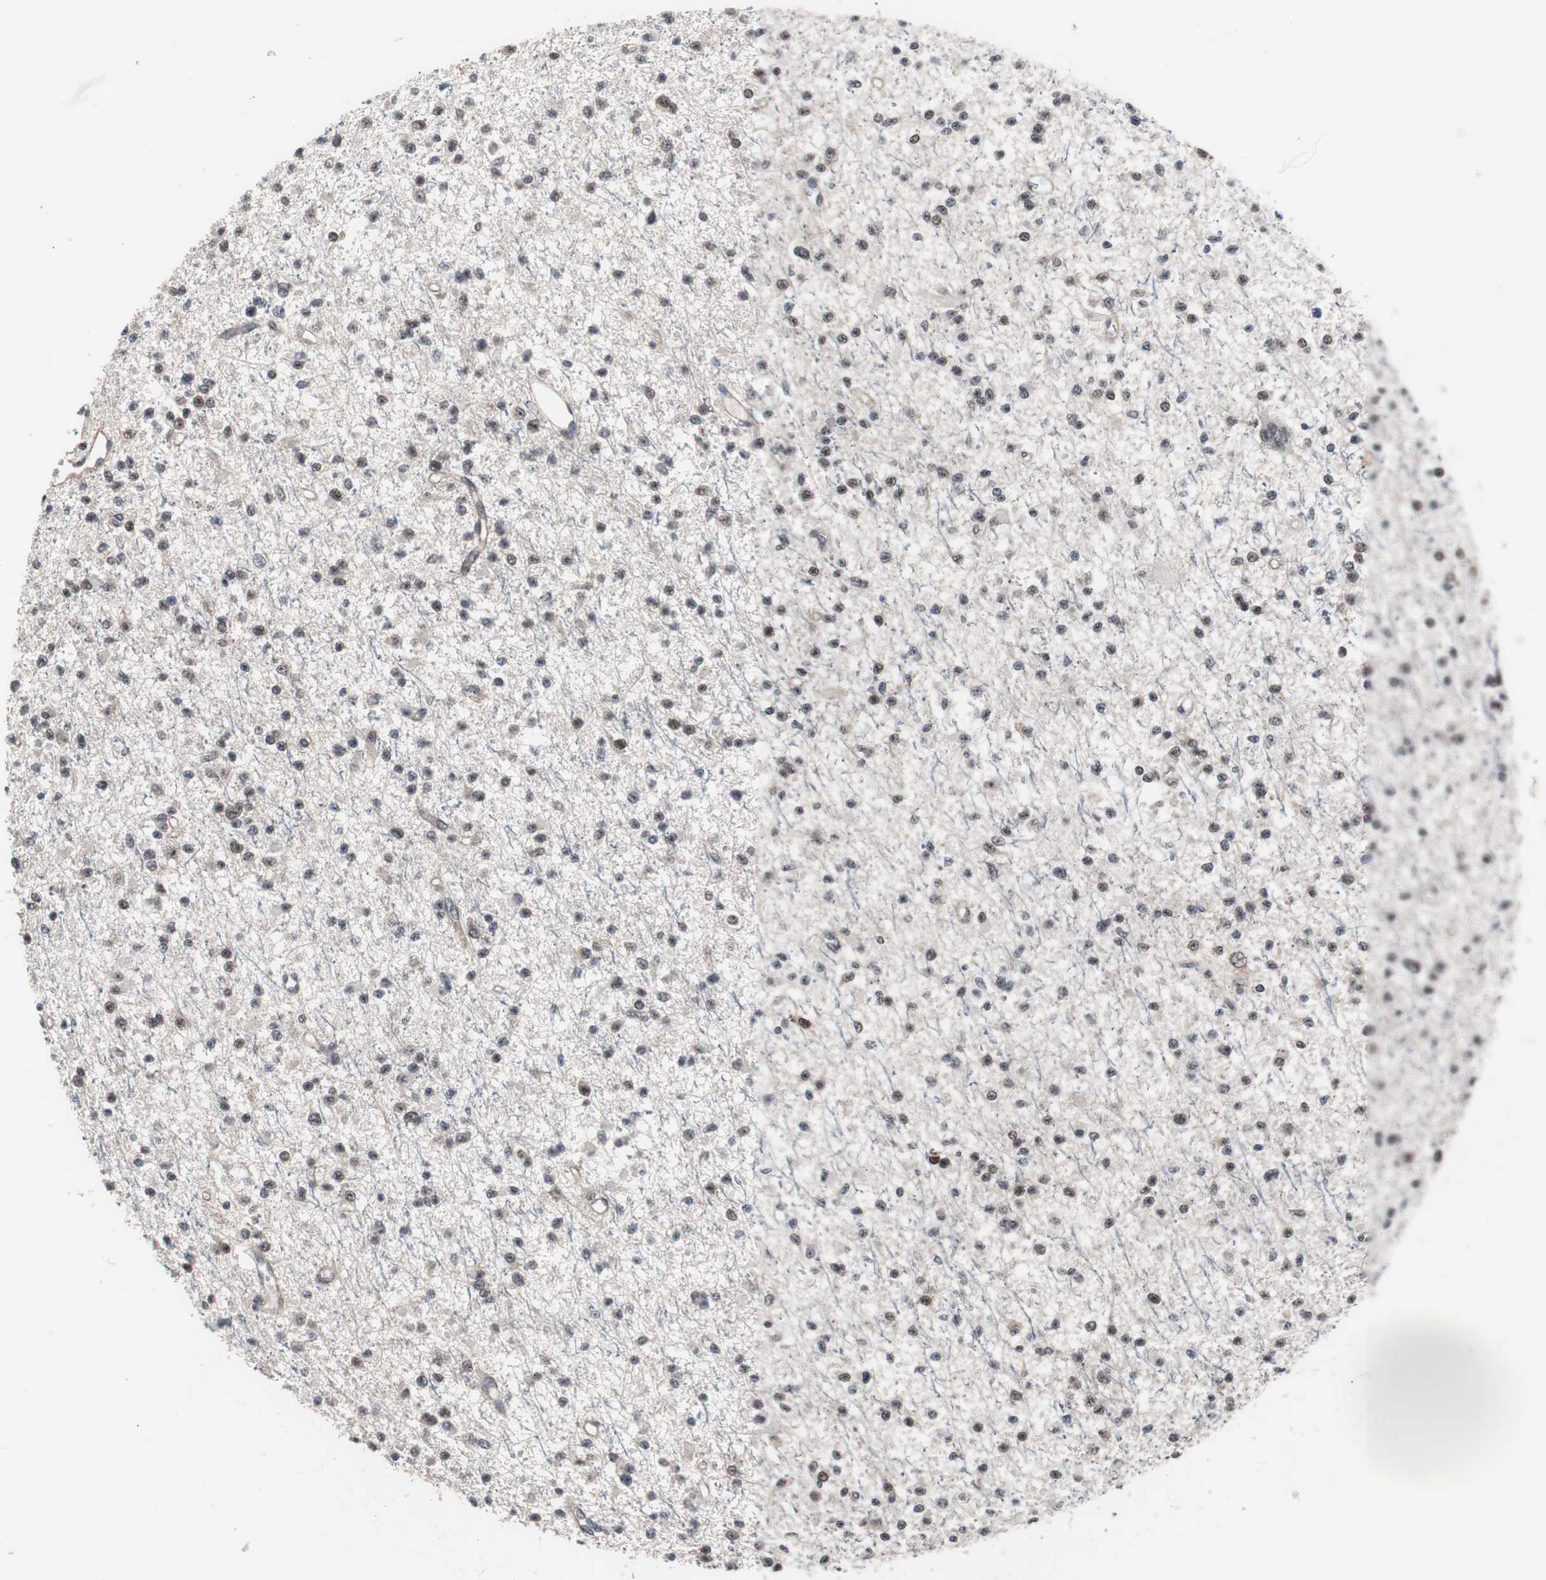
{"staining": {"intensity": "weak", "quantity": "25%-75%", "location": "nuclear"}, "tissue": "glioma", "cell_type": "Tumor cells", "image_type": "cancer", "snomed": [{"axis": "morphology", "description": "Glioma, malignant, Low grade"}, {"axis": "topography", "description": "Brain"}], "caption": "This histopathology image demonstrates IHC staining of glioma, with low weak nuclear staining in about 25%-75% of tumor cells.", "gene": "GTF2F2", "patient": {"sex": "female", "age": 22}}